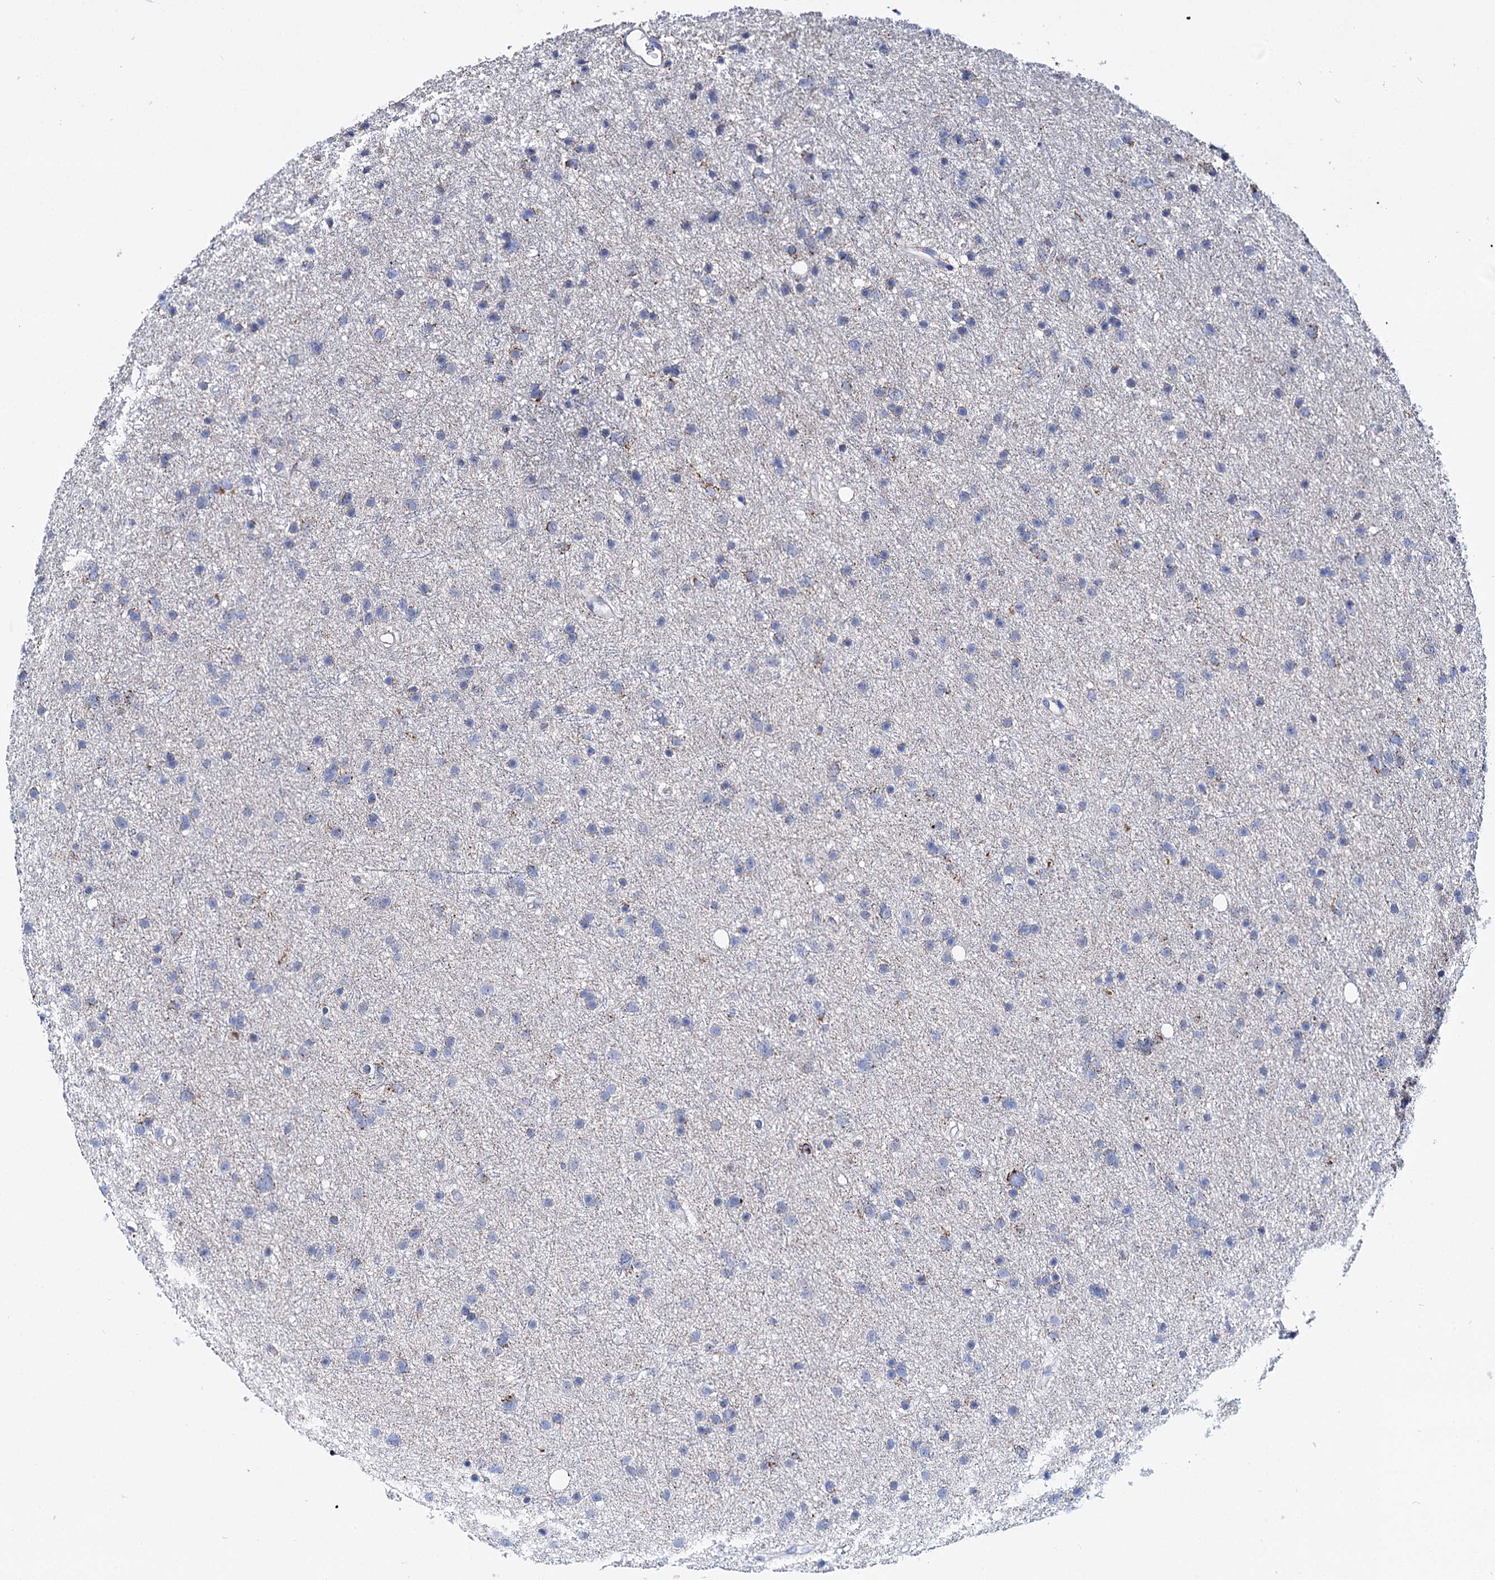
{"staining": {"intensity": "moderate", "quantity": "<25%", "location": "cytoplasmic/membranous"}, "tissue": "glioma", "cell_type": "Tumor cells", "image_type": "cancer", "snomed": [{"axis": "morphology", "description": "Glioma, malignant, Low grade"}, {"axis": "topography", "description": "Cerebral cortex"}], "caption": "Immunohistochemistry of glioma reveals low levels of moderate cytoplasmic/membranous staining in approximately <25% of tumor cells.", "gene": "UBASH3B", "patient": {"sex": "female", "age": 39}}